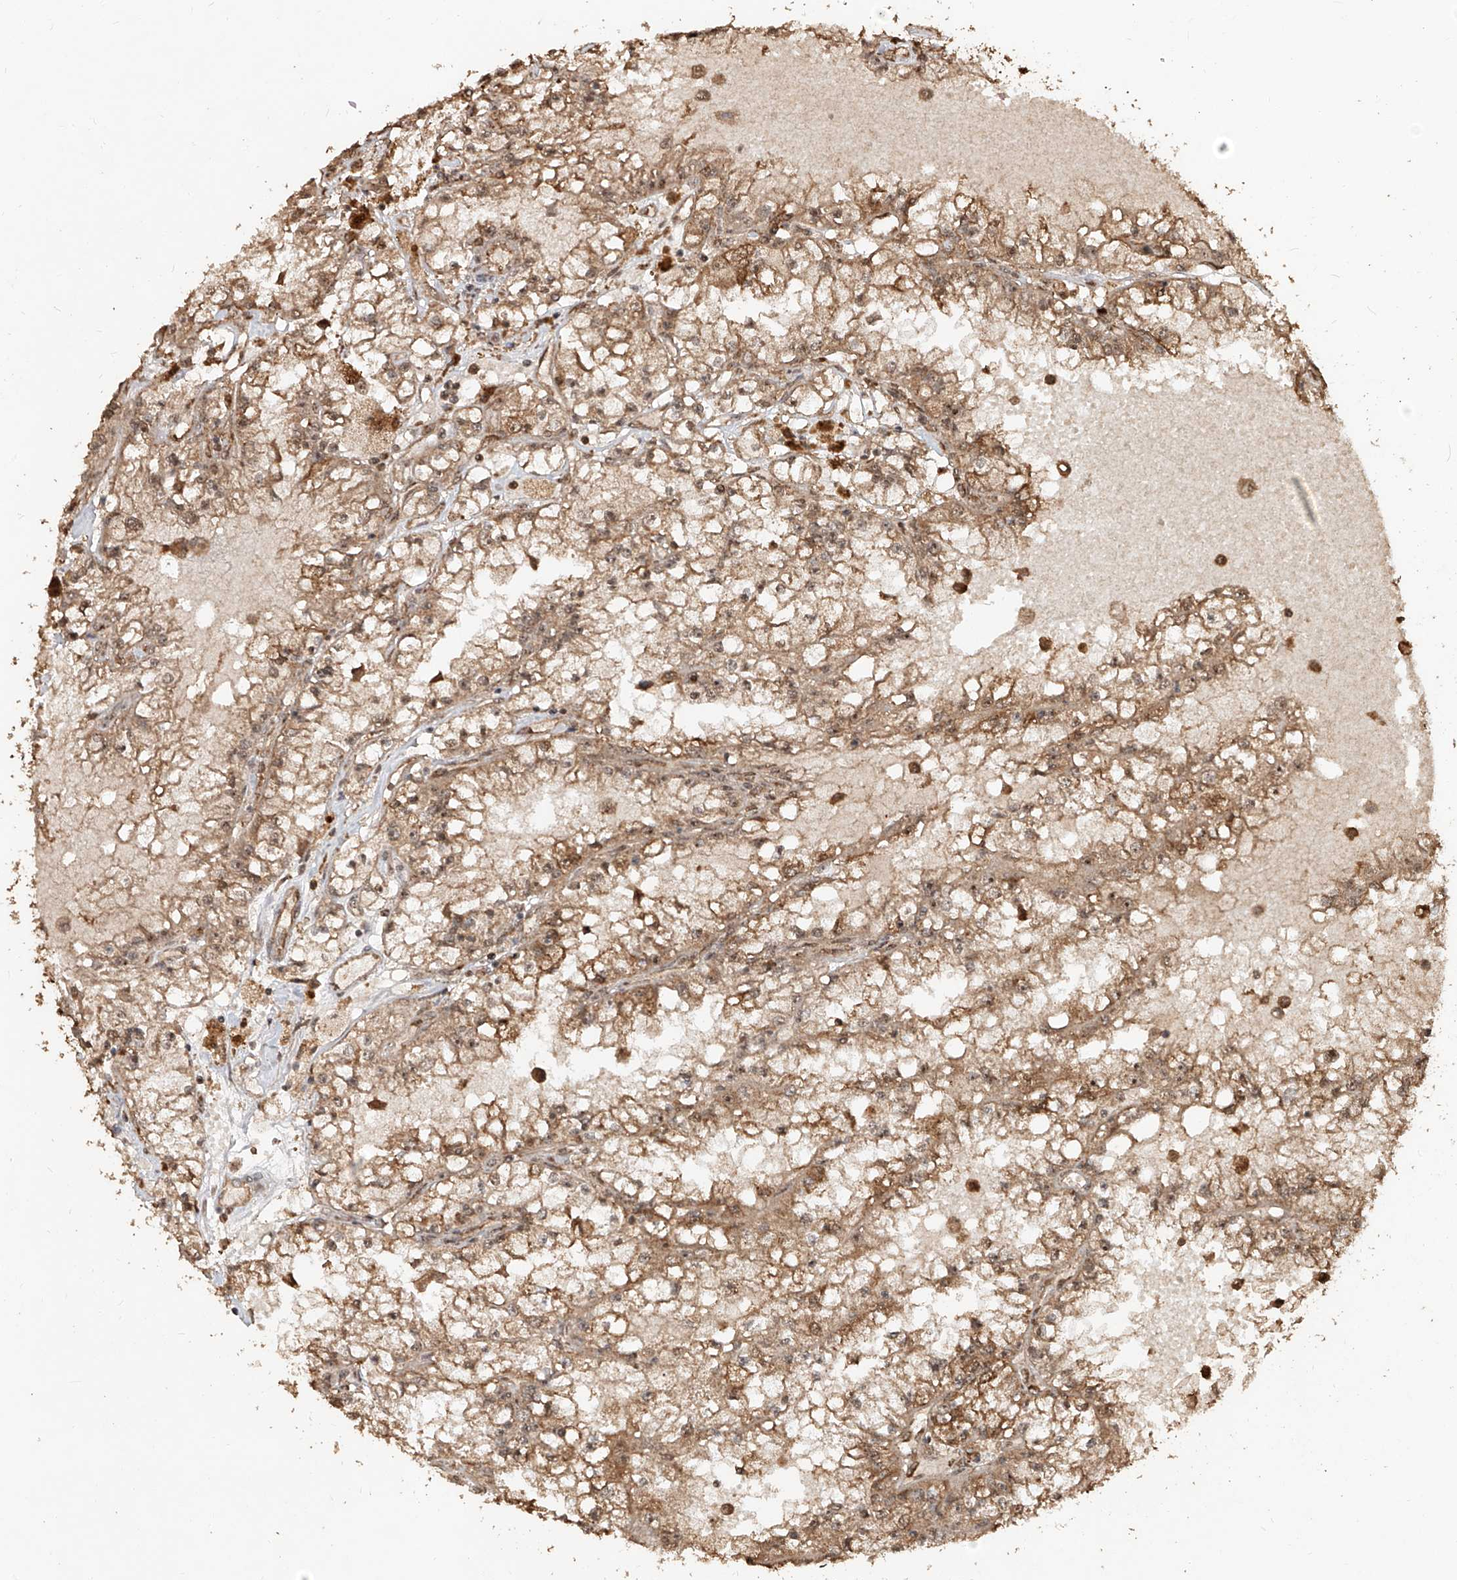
{"staining": {"intensity": "moderate", "quantity": ">75%", "location": "cytoplasmic/membranous,nuclear"}, "tissue": "renal cancer", "cell_type": "Tumor cells", "image_type": "cancer", "snomed": [{"axis": "morphology", "description": "Adenocarcinoma, NOS"}, {"axis": "topography", "description": "Kidney"}], "caption": "Protein analysis of renal cancer tissue exhibits moderate cytoplasmic/membranous and nuclear staining in about >75% of tumor cells. (DAB = brown stain, brightfield microscopy at high magnification).", "gene": "ZNF660", "patient": {"sex": "male", "age": 56}}